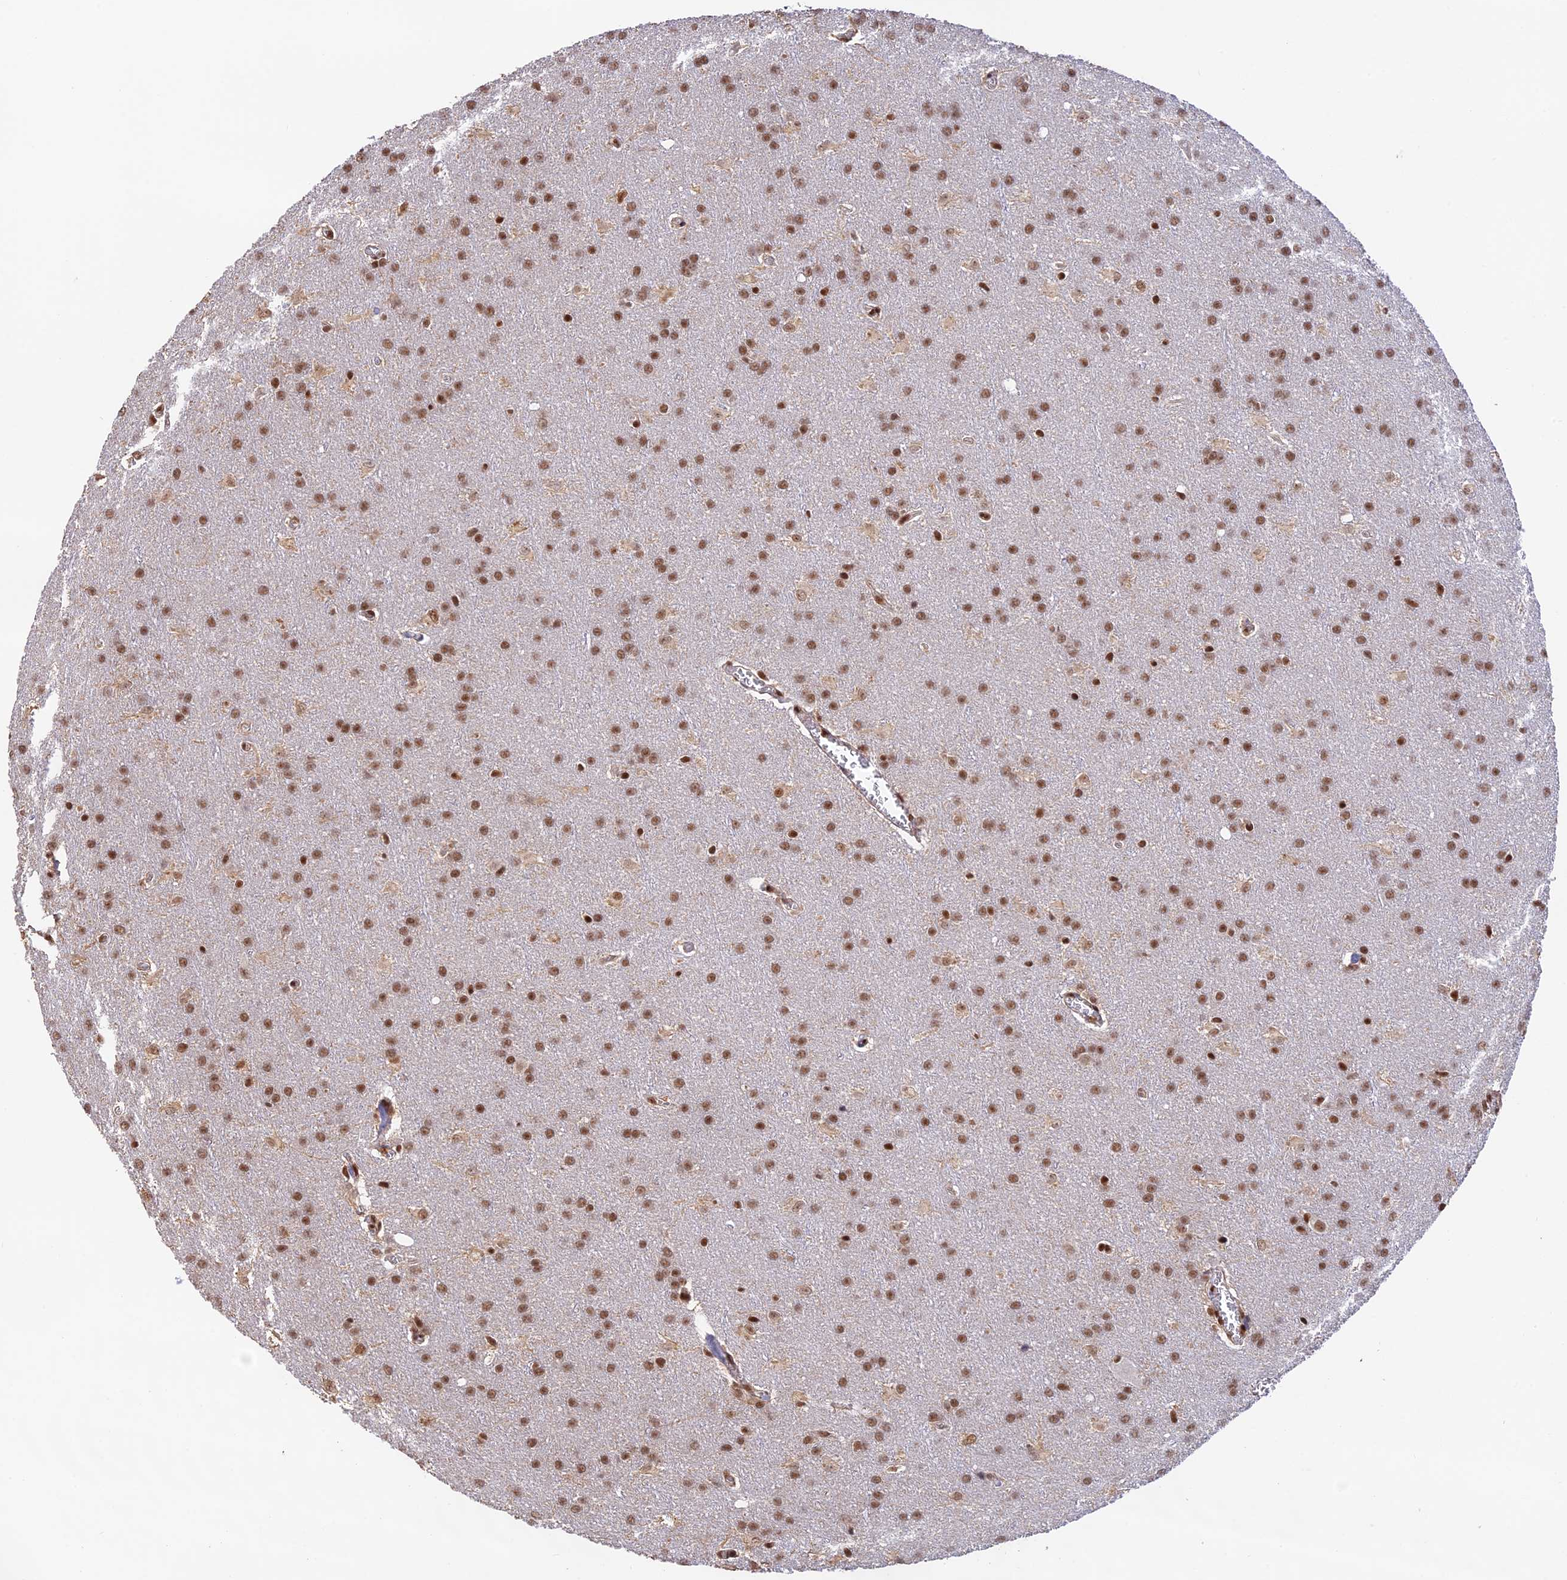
{"staining": {"intensity": "moderate", "quantity": ">75%", "location": "nuclear"}, "tissue": "glioma", "cell_type": "Tumor cells", "image_type": "cancer", "snomed": [{"axis": "morphology", "description": "Glioma, malignant, Low grade"}, {"axis": "topography", "description": "Brain"}], "caption": "Protein expression analysis of glioma shows moderate nuclear expression in about >75% of tumor cells.", "gene": "THAP11", "patient": {"sex": "female", "age": 32}}